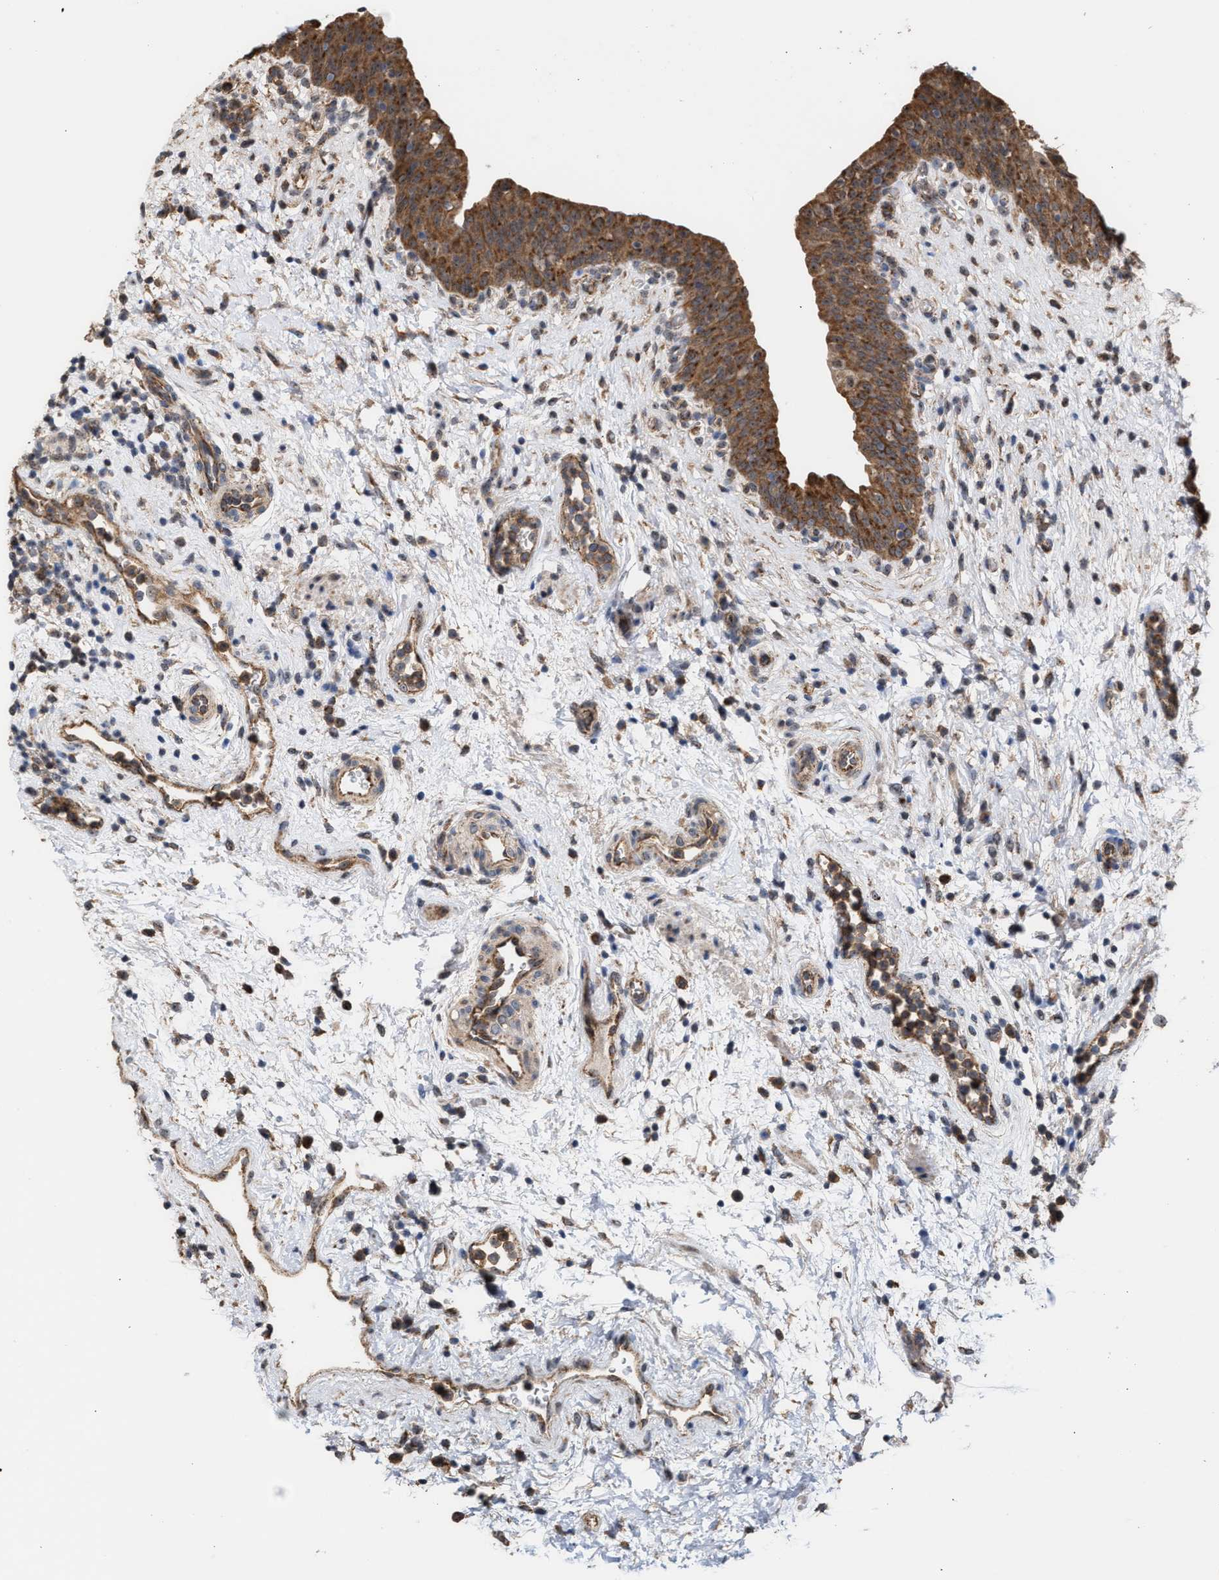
{"staining": {"intensity": "strong", "quantity": ">75%", "location": "cytoplasmic/membranous,nuclear"}, "tissue": "urinary bladder", "cell_type": "Urothelial cells", "image_type": "normal", "snomed": [{"axis": "morphology", "description": "Normal tissue, NOS"}, {"axis": "topography", "description": "Urinary bladder"}], "caption": "Urinary bladder stained with DAB IHC reveals high levels of strong cytoplasmic/membranous,nuclear expression in about >75% of urothelial cells. The protein is stained brown, and the nuclei are stained in blue (DAB (3,3'-diaminobenzidine) IHC with brightfield microscopy, high magnification).", "gene": "EXOSC2", "patient": {"sex": "male", "age": 37}}